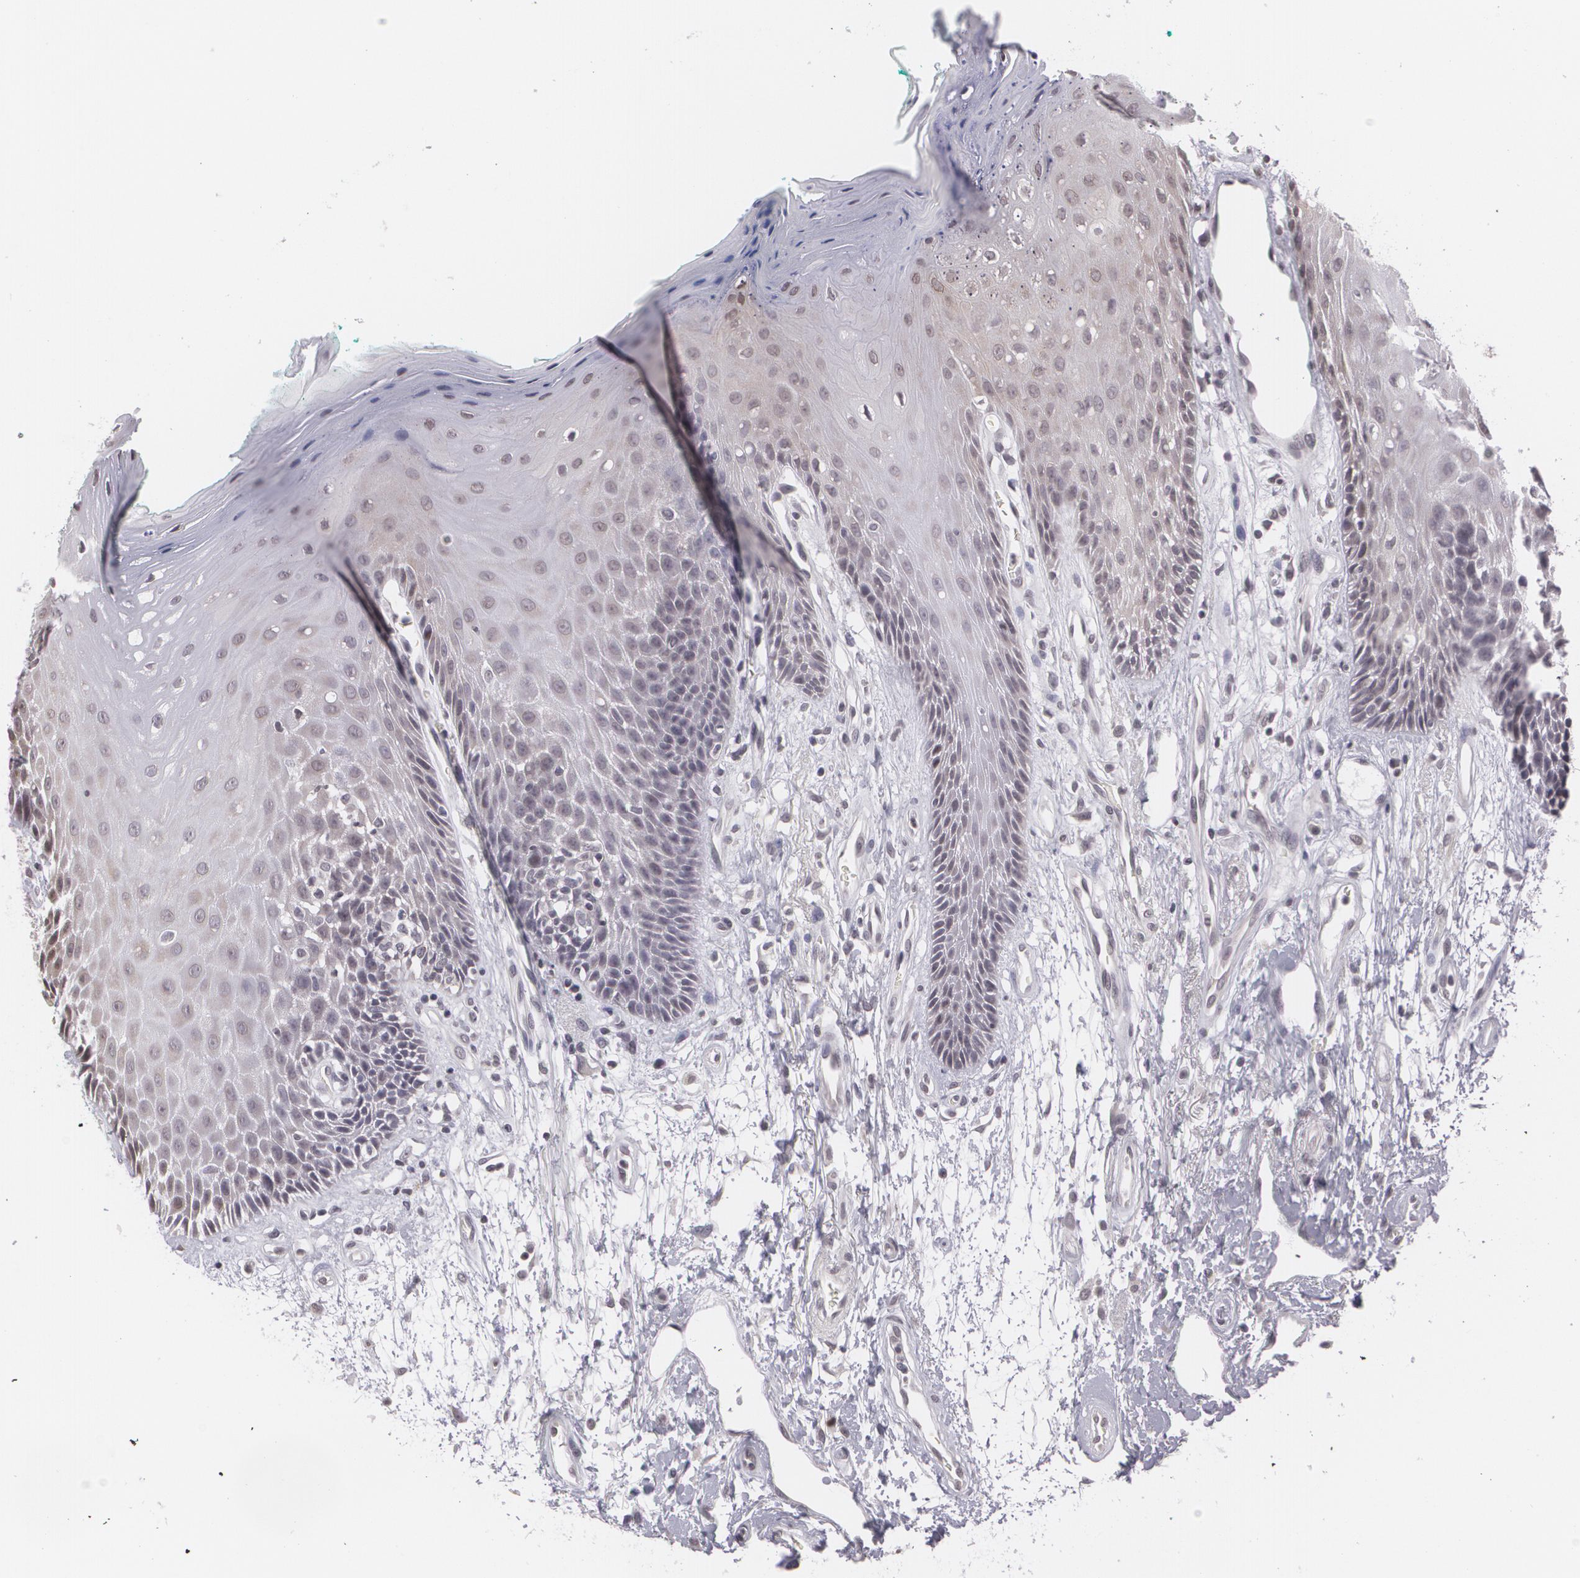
{"staining": {"intensity": "negative", "quantity": "none", "location": "none"}, "tissue": "oral mucosa", "cell_type": "Squamous epithelial cells", "image_type": "normal", "snomed": [{"axis": "morphology", "description": "Normal tissue, NOS"}, {"axis": "morphology", "description": "Squamous cell carcinoma, NOS"}, {"axis": "topography", "description": "Skeletal muscle"}, {"axis": "topography", "description": "Oral tissue"}, {"axis": "topography", "description": "Head-Neck"}], "caption": "The photomicrograph reveals no significant expression in squamous epithelial cells of oral mucosa.", "gene": "MUC1", "patient": {"sex": "female", "age": 84}}